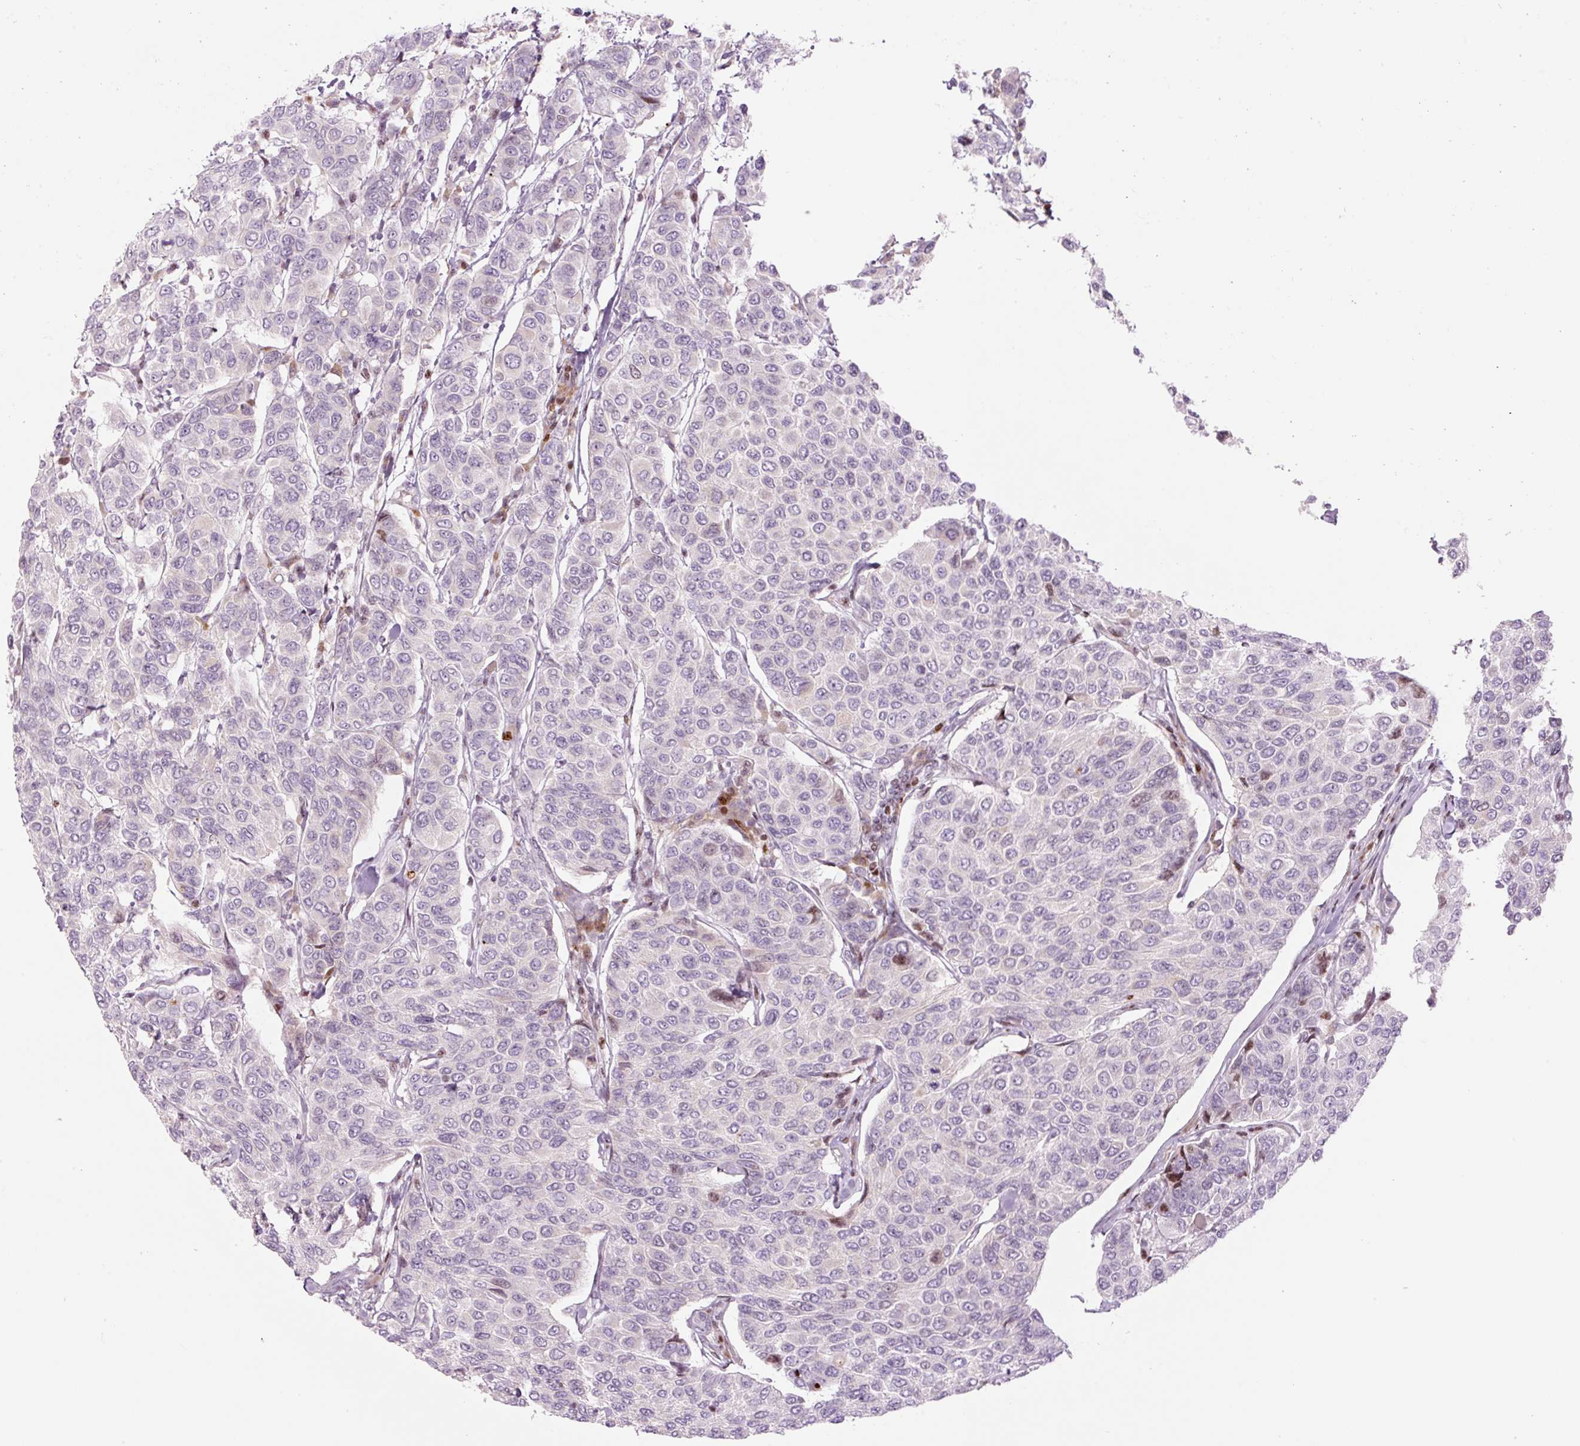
{"staining": {"intensity": "negative", "quantity": "none", "location": "none"}, "tissue": "breast cancer", "cell_type": "Tumor cells", "image_type": "cancer", "snomed": [{"axis": "morphology", "description": "Duct carcinoma"}, {"axis": "topography", "description": "Breast"}], "caption": "Immunohistochemical staining of breast cancer (intraductal carcinoma) shows no significant positivity in tumor cells. (Stains: DAB (3,3'-diaminobenzidine) immunohistochemistry with hematoxylin counter stain, Microscopy: brightfield microscopy at high magnification).", "gene": "TMEM177", "patient": {"sex": "female", "age": 55}}